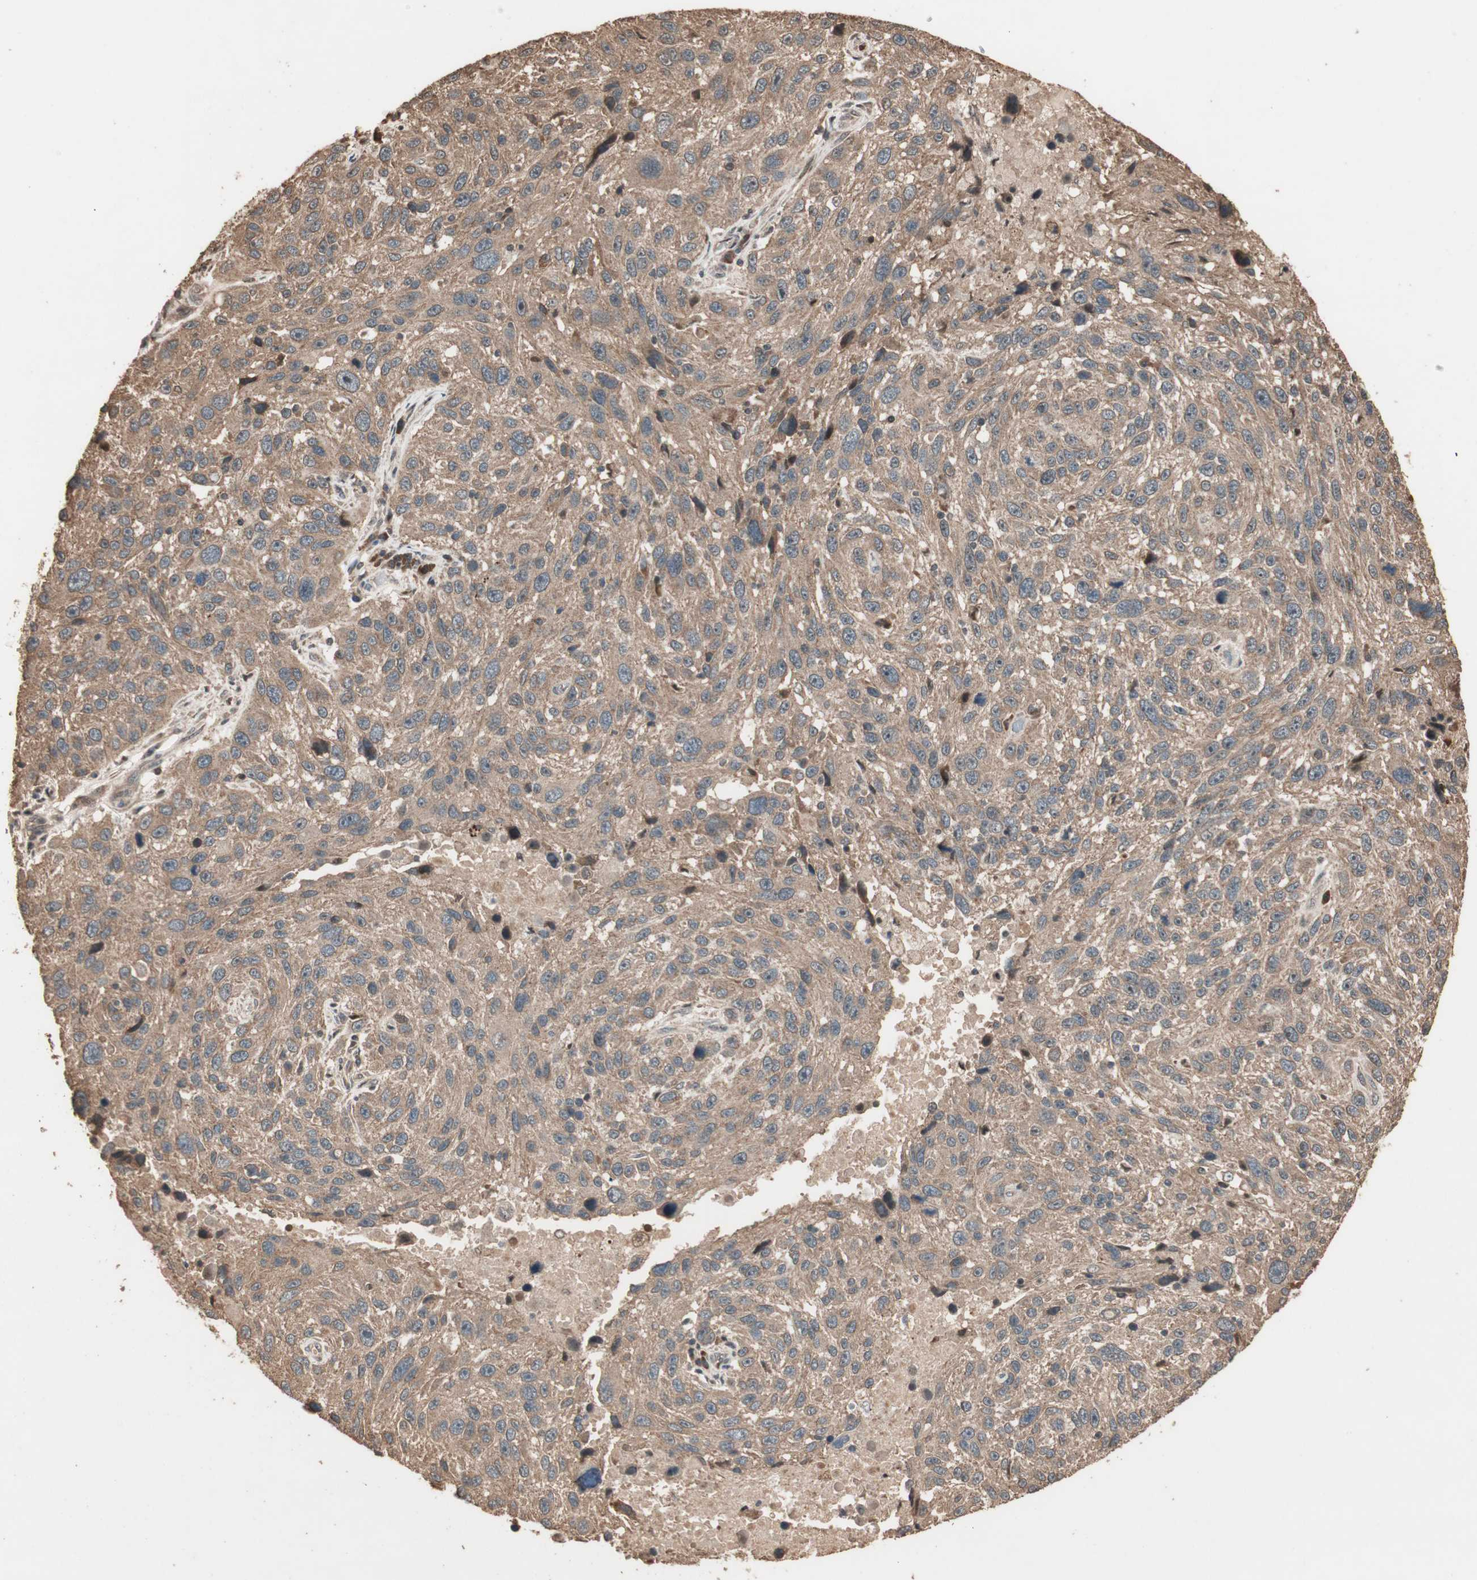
{"staining": {"intensity": "moderate", "quantity": ">75%", "location": "cytoplasmic/membranous"}, "tissue": "melanoma", "cell_type": "Tumor cells", "image_type": "cancer", "snomed": [{"axis": "morphology", "description": "Malignant melanoma, NOS"}, {"axis": "topography", "description": "Skin"}], "caption": "Protein staining of malignant melanoma tissue reveals moderate cytoplasmic/membranous staining in approximately >75% of tumor cells.", "gene": "USP20", "patient": {"sex": "male", "age": 53}}